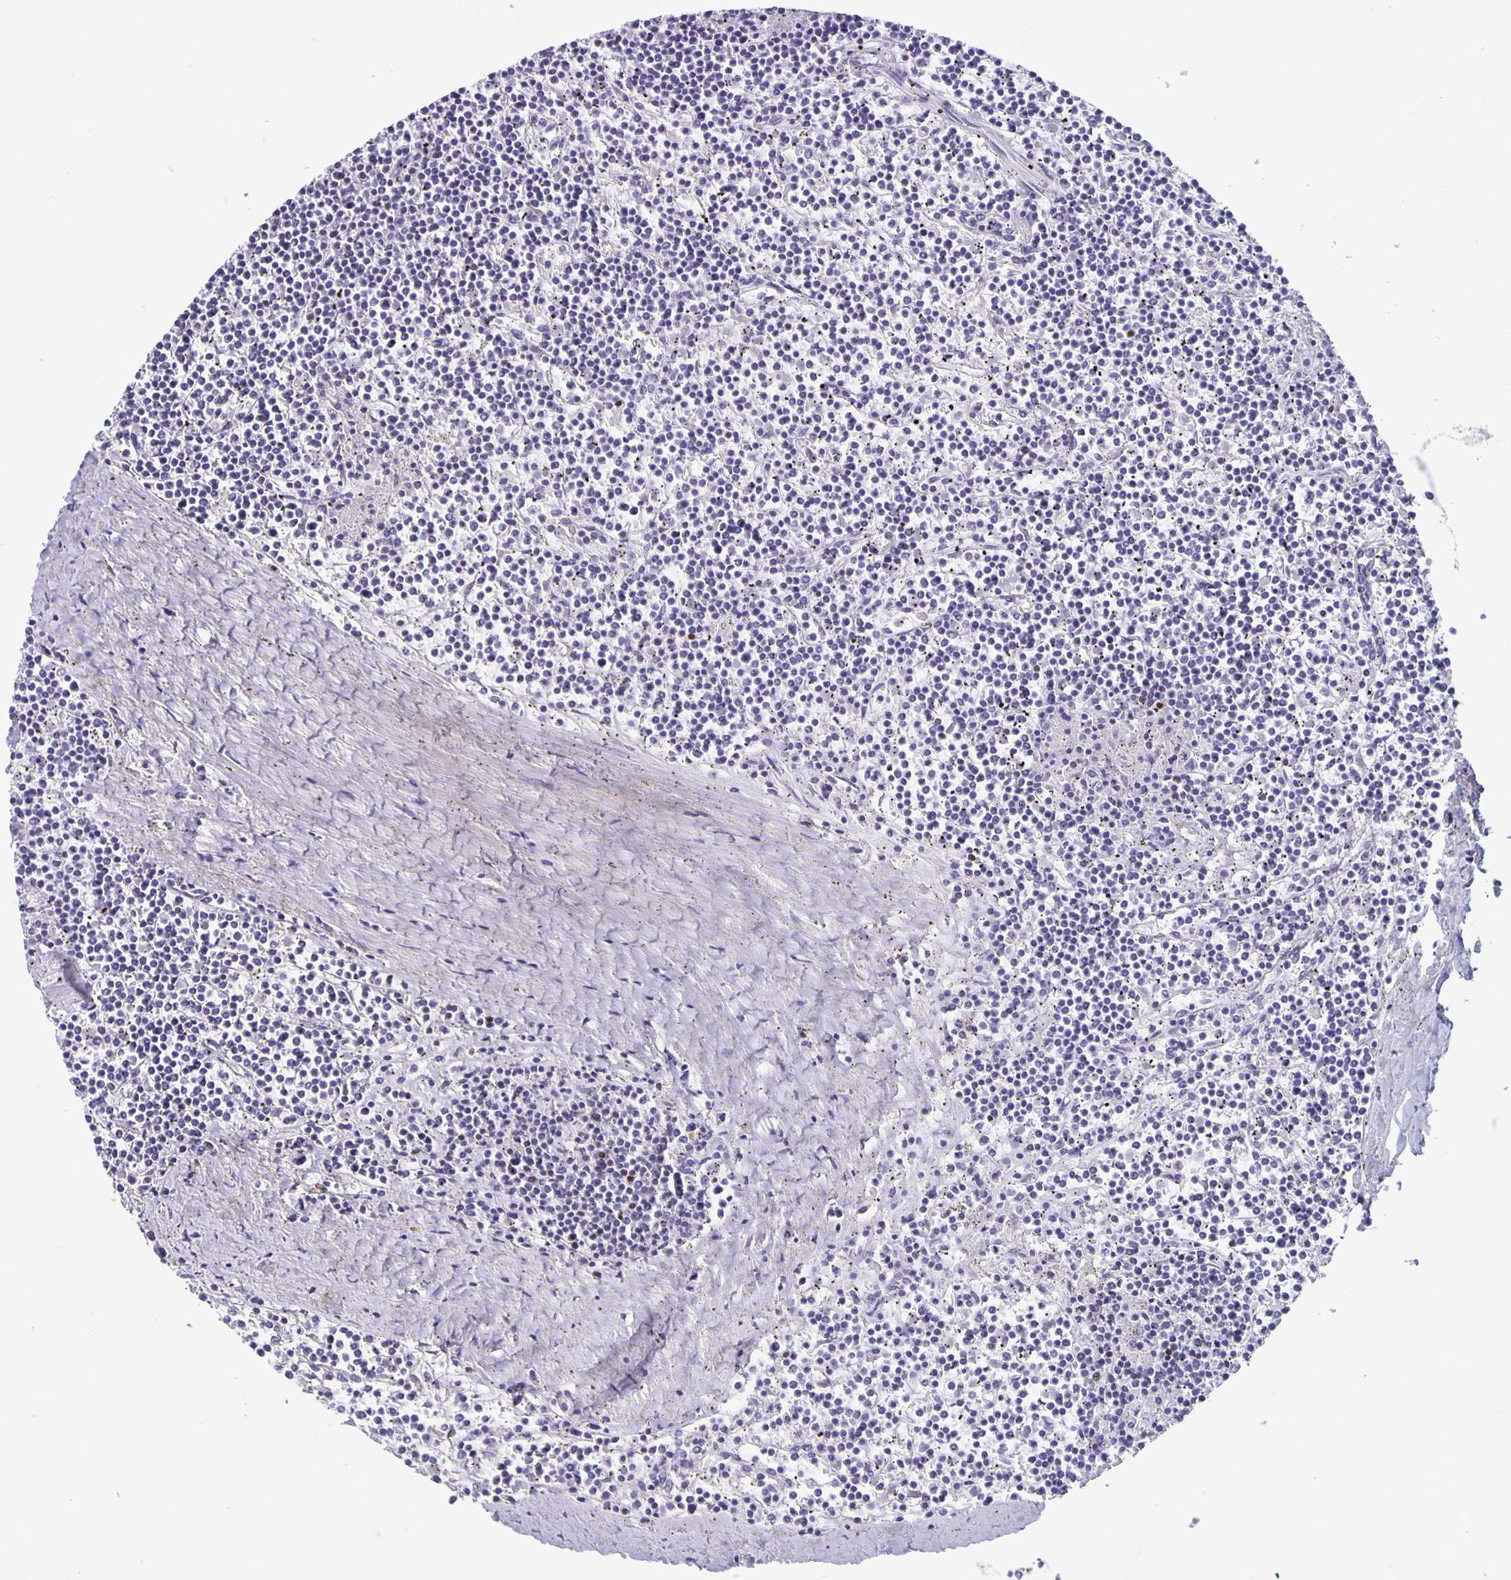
{"staining": {"intensity": "negative", "quantity": "none", "location": "none"}, "tissue": "lymphoma", "cell_type": "Tumor cells", "image_type": "cancer", "snomed": [{"axis": "morphology", "description": "Malignant lymphoma, non-Hodgkin's type, Low grade"}, {"axis": "topography", "description": "Spleen"}], "caption": "This is an immunohistochemistry micrograph of human low-grade malignant lymphoma, non-Hodgkin's type. There is no positivity in tumor cells.", "gene": "SATB2", "patient": {"sex": "female", "age": 19}}